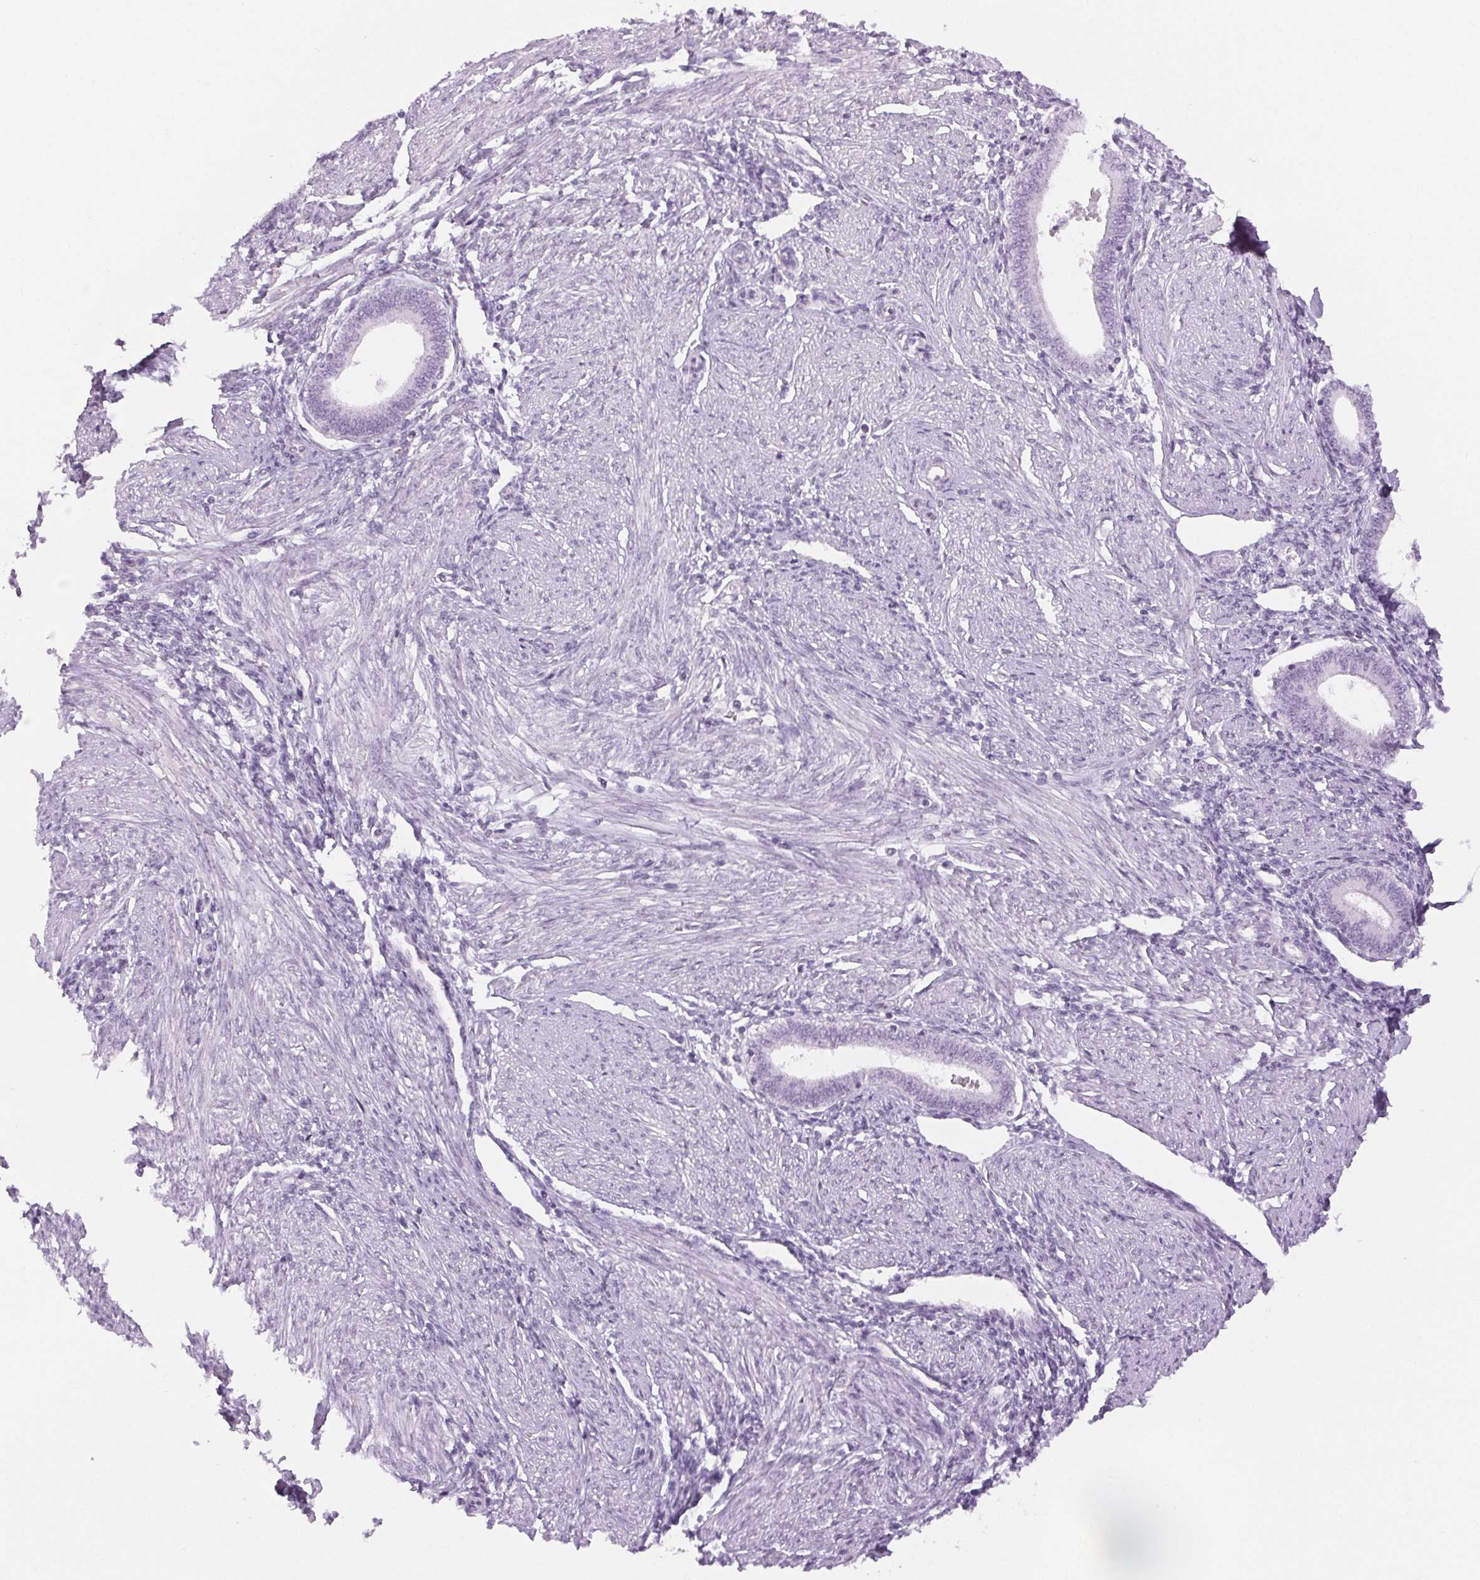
{"staining": {"intensity": "negative", "quantity": "none", "location": "none"}, "tissue": "endometrium", "cell_type": "Cells in endometrial stroma", "image_type": "normal", "snomed": [{"axis": "morphology", "description": "Normal tissue, NOS"}, {"axis": "topography", "description": "Endometrium"}], "caption": "The image shows no significant expression in cells in endometrial stroma of endometrium. (DAB (3,3'-diaminobenzidine) immunohistochemistry (IHC), high magnification).", "gene": "SLC6A19", "patient": {"sex": "female", "age": 42}}